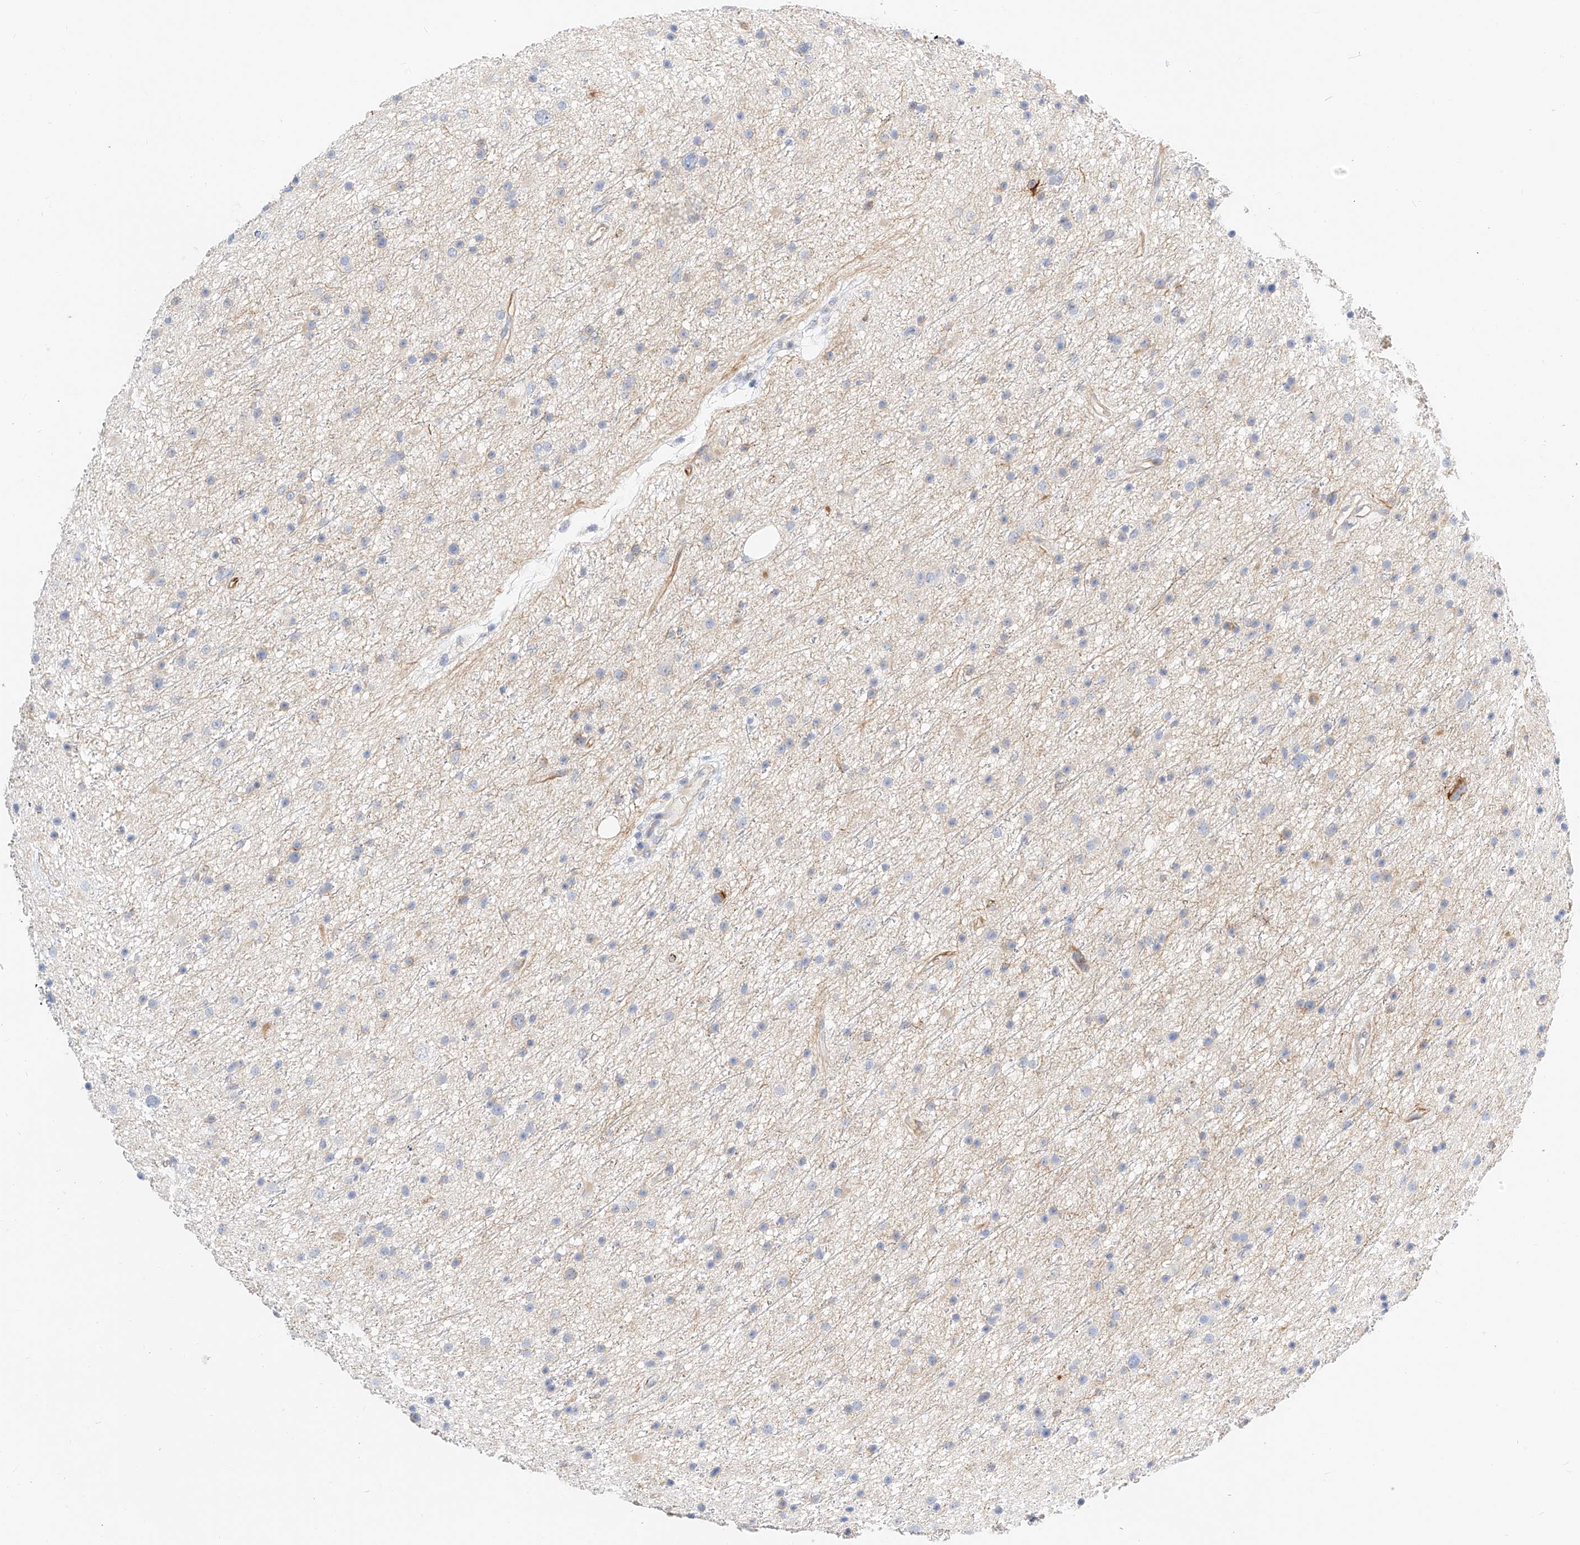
{"staining": {"intensity": "negative", "quantity": "none", "location": "none"}, "tissue": "glioma", "cell_type": "Tumor cells", "image_type": "cancer", "snomed": [{"axis": "morphology", "description": "Glioma, malignant, Low grade"}, {"axis": "topography", "description": "Cerebral cortex"}], "caption": "IHC of human malignant glioma (low-grade) shows no positivity in tumor cells. Brightfield microscopy of immunohistochemistry stained with DAB (brown) and hematoxylin (blue), captured at high magnification.", "gene": "CDCP2", "patient": {"sex": "female", "age": 39}}